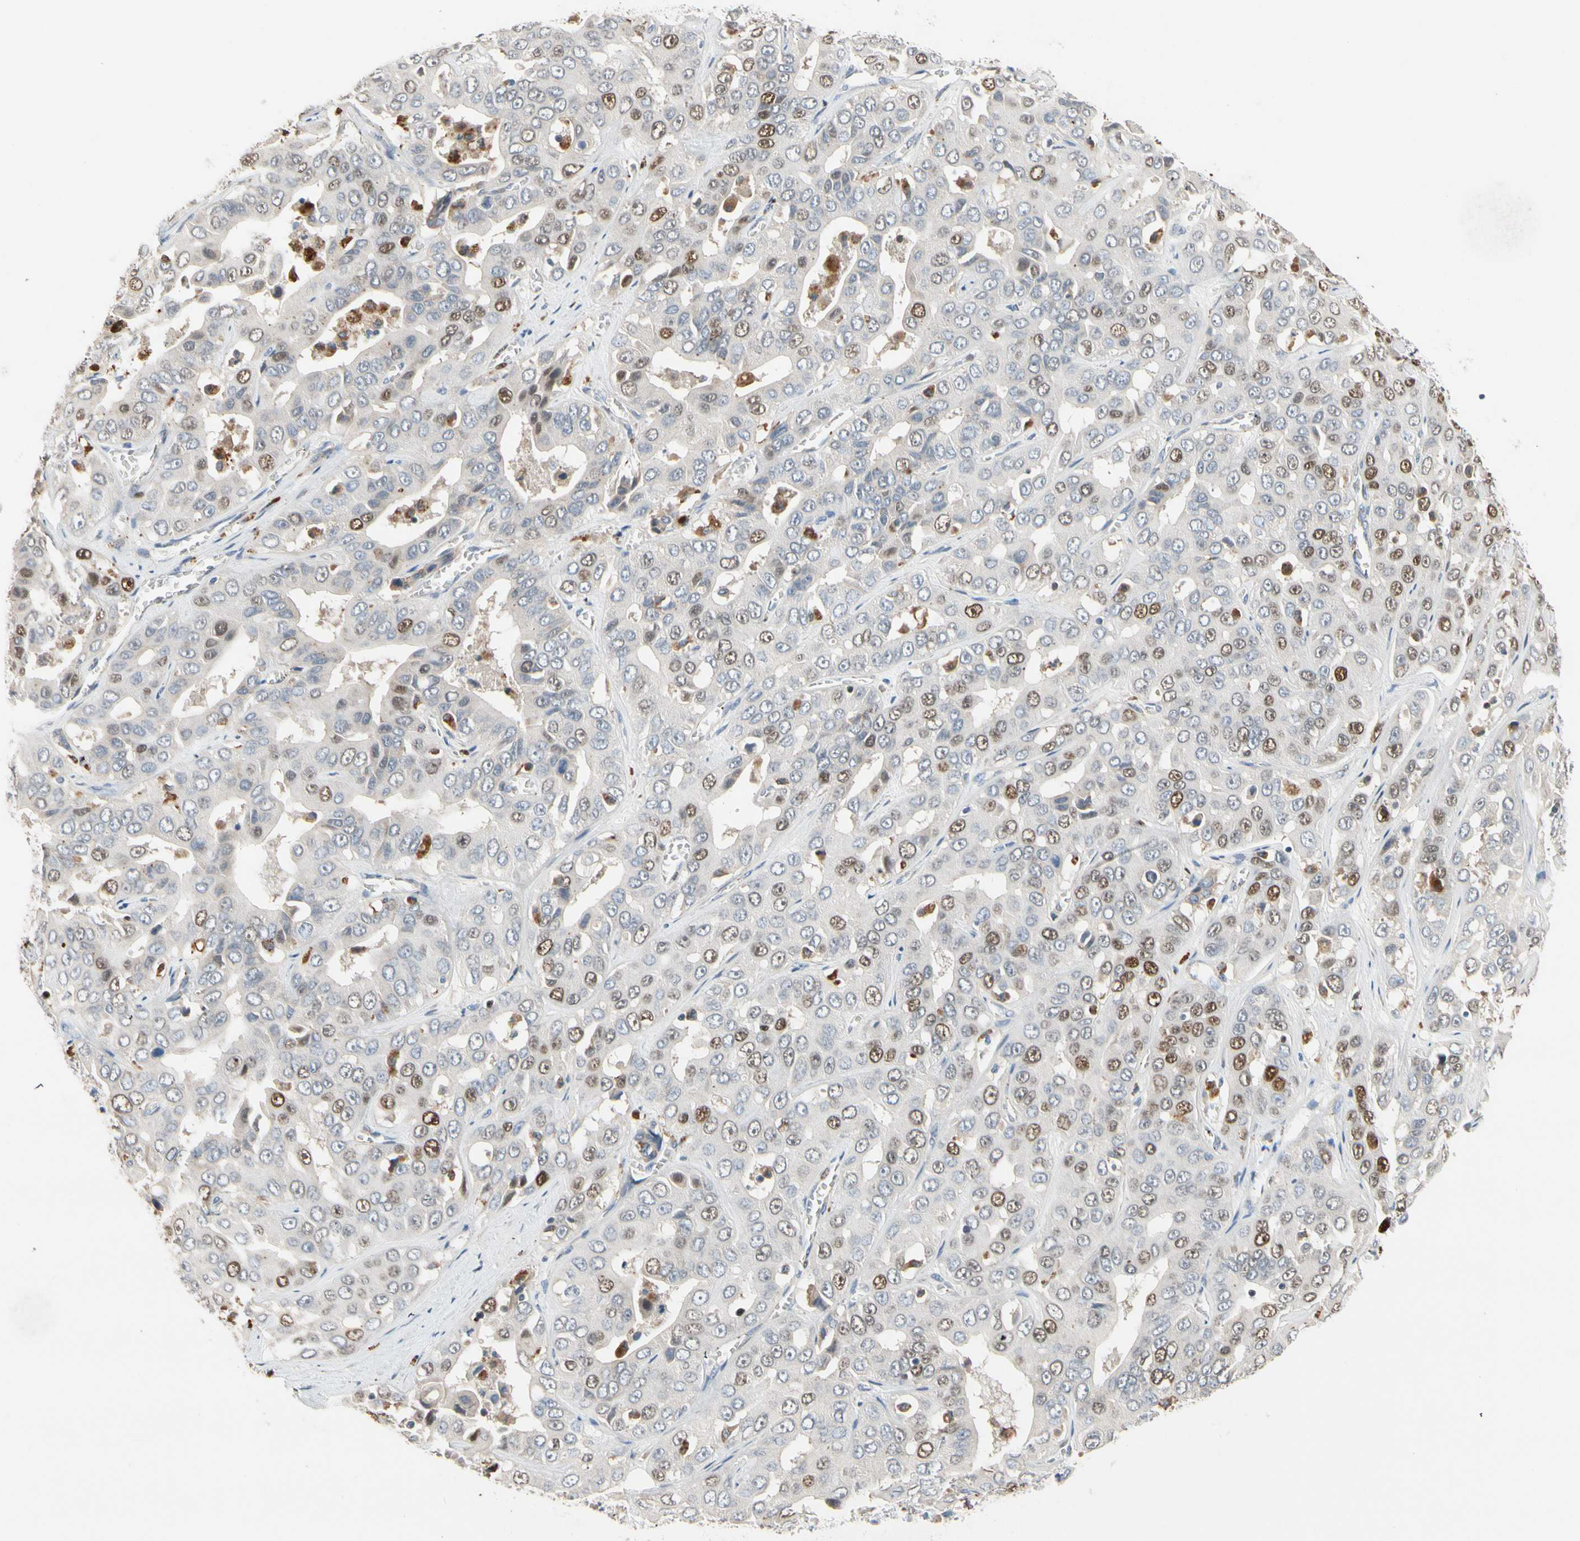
{"staining": {"intensity": "moderate", "quantity": "25%-75%", "location": "nuclear"}, "tissue": "liver cancer", "cell_type": "Tumor cells", "image_type": "cancer", "snomed": [{"axis": "morphology", "description": "Cholangiocarcinoma"}, {"axis": "topography", "description": "Liver"}], "caption": "Liver cancer tissue exhibits moderate nuclear positivity in about 25%-75% of tumor cells", "gene": "ZKSCAN4", "patient": {"sex": "female", "age": 52}}